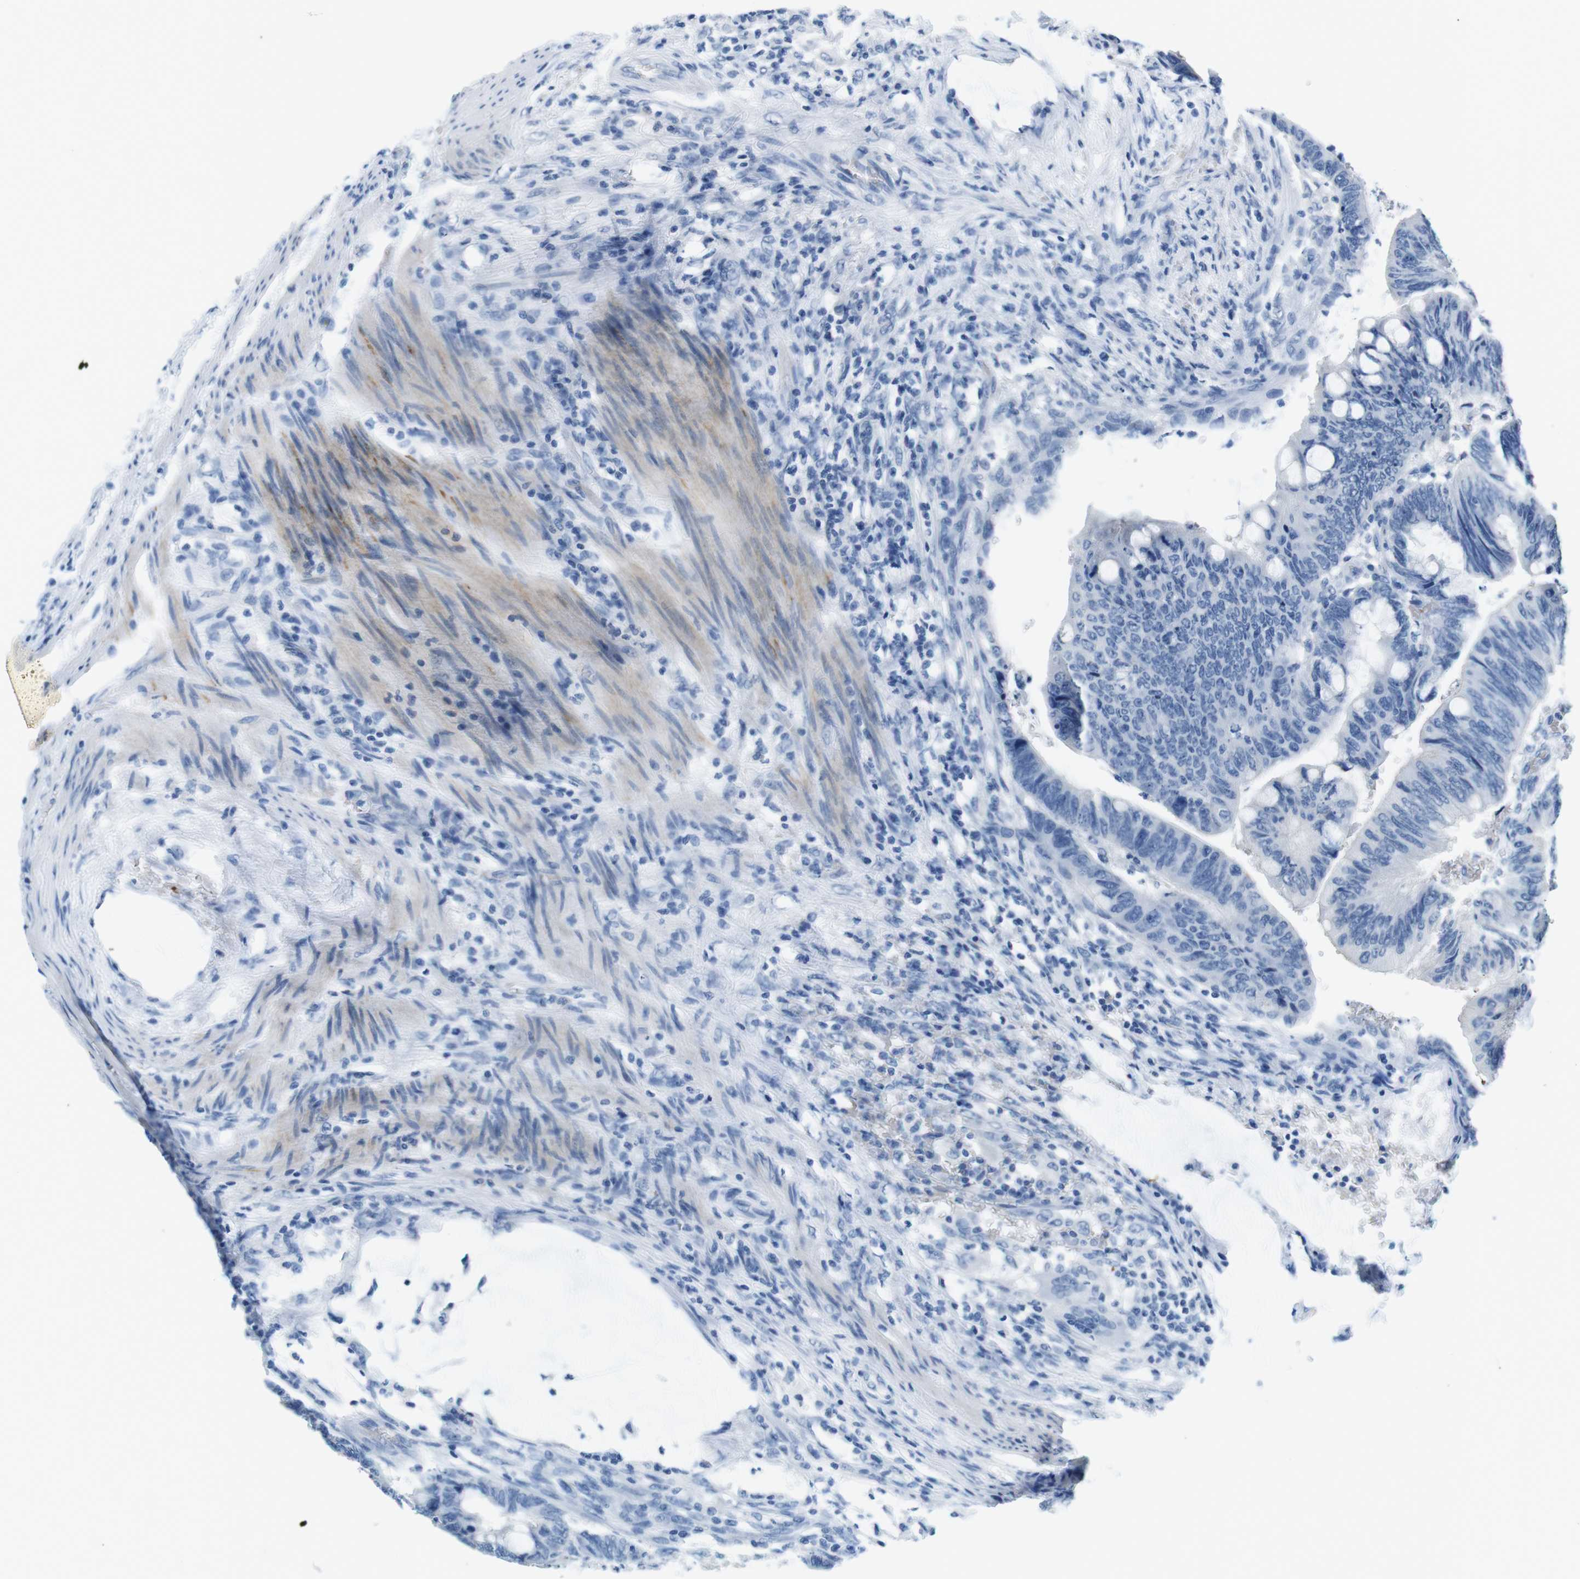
{"staining": {"intensity": "negative", "quantity": "none", "location": "none"}, "tissue": "colorectal cancer", "cell_type": "Tumor cells", "image_type": "cancer", "snomed": [{"axis": "morphology", "description": "Normal tissue, NOS"}, {"axis": "morphology", "description": "Adenocarcinoma, NOS"}, {"axis": "topography", "description": "Rectum"}, {"axis": "topography", "description": "Peripheral nerve tissue"}], "caption": "This is an immunohistochemistry (IHC) image of colorectal cancer (adenocarcinoma). There is no positivity in tumor cells.", "gene": "TFAP2C", "patient": {"sex": "male", "age": 92}}